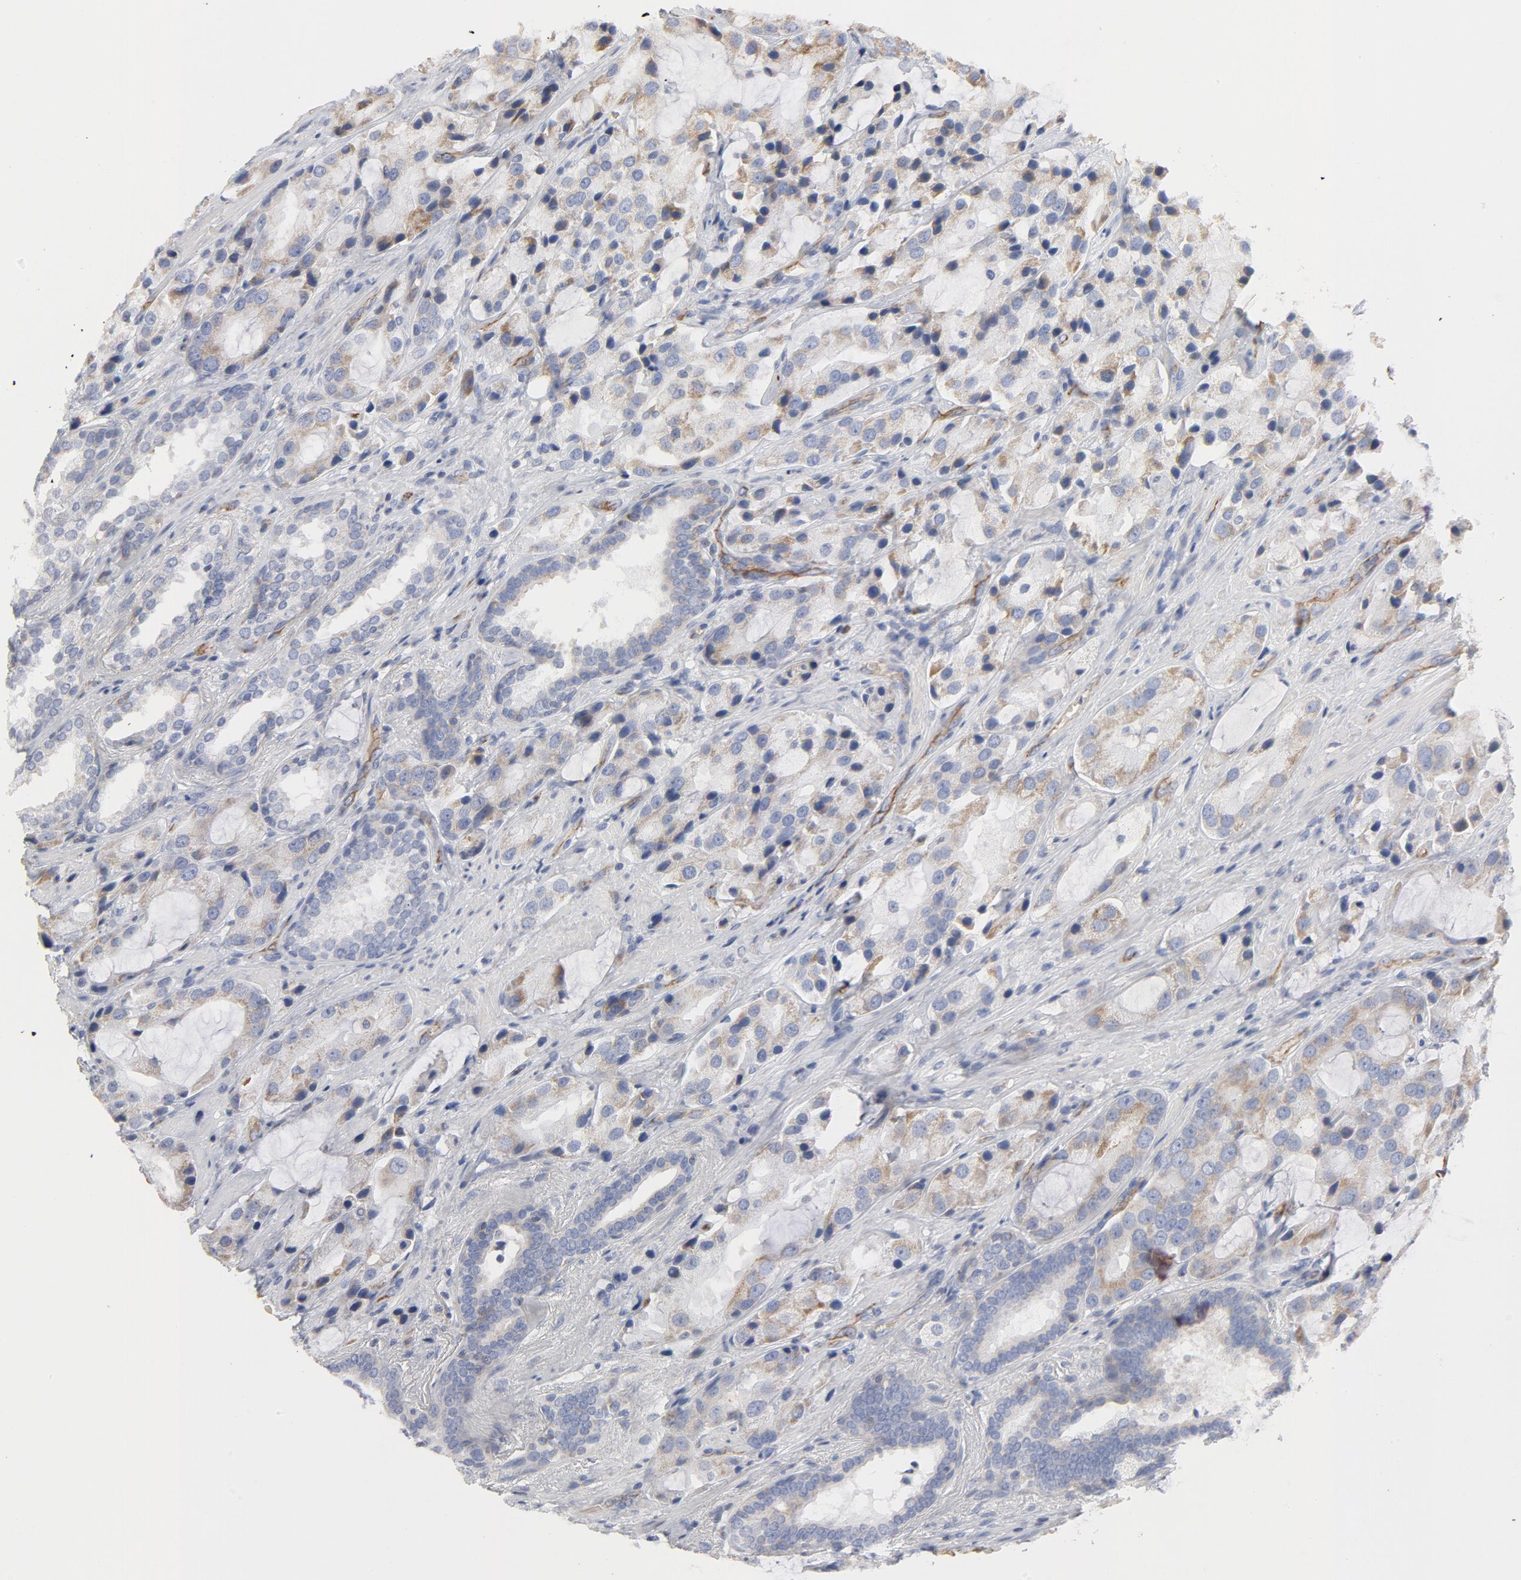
{"staining": {"intensity": "weak", "quantity": ">75%", "location": "cytoplasmic/membranous"}, "tissue": "prostate cancer", "cell_type": "Tumor cells", "image_type": "cancer", "snomed": [{"axis": "morphology", "description": "Adenocarcinoma, High grade"}, {"axis": "topography", "description": "Prostate"}], "caption": "The photomicrograph exhibits a brown stain indicating the presence of a protein in the cytoplasmic/membranous of tumor cells in prostate high-grade adenocarcinoma.", "gene": "OXA1L", "patient": {"sex": "male", "age": 70}}